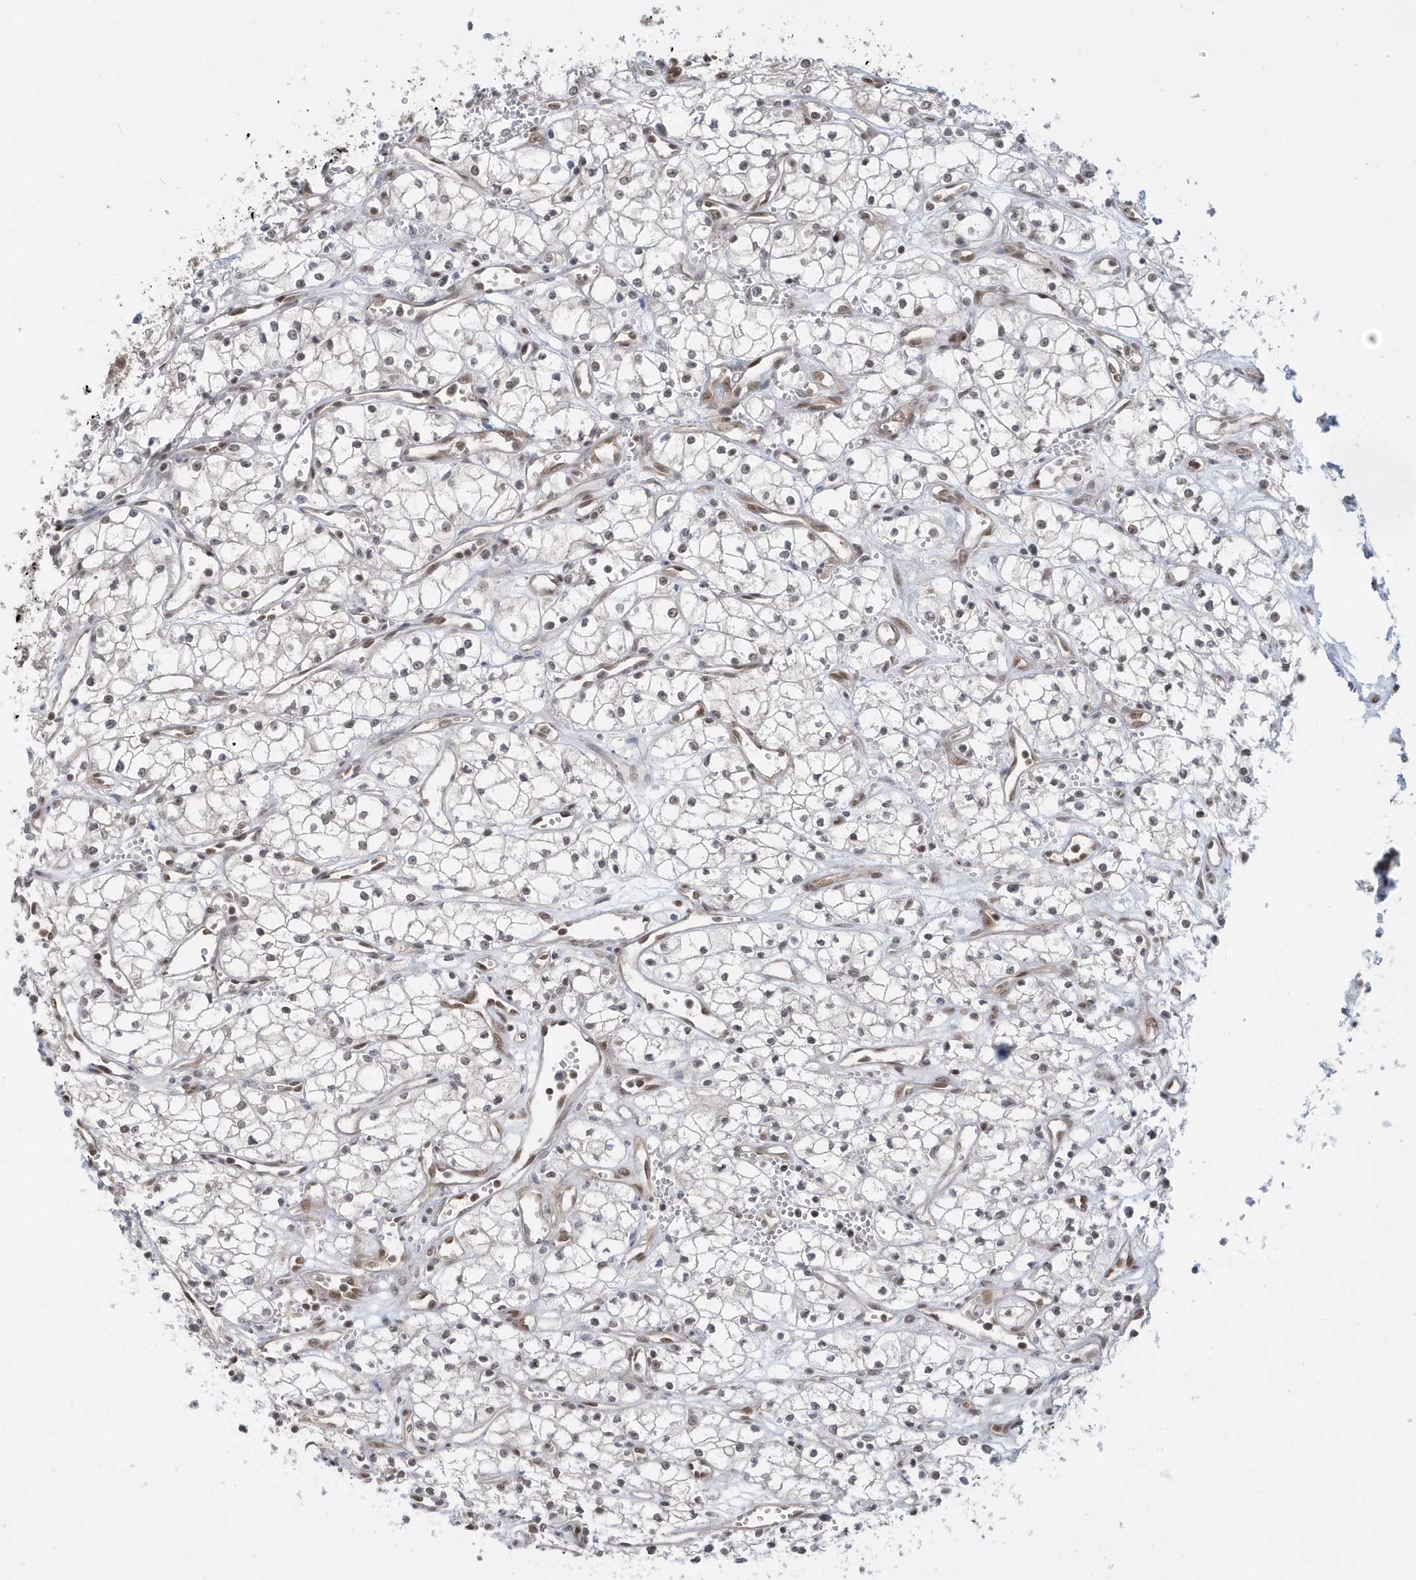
{"staining": {"intensity": "moderate", "quantity": "25%-75%", "location": "nuclear"}, "tissue": "renal cancer", "cell_type": "Tumor cells", "image_type": "cancer", "snomed": [{"axis": "morphology", "description": "Adenocarcinoma, NOS"}, {"axis": "topography", "description": "Kidney"}], "caption": "Moderate nuclear staining for a protein is present in about 25%-75% of tumor cells of renal cancer using immunohistochemistry (IHC).", "gene": "SEPHS1", "patient": {"sex": "male", "age": 59}}